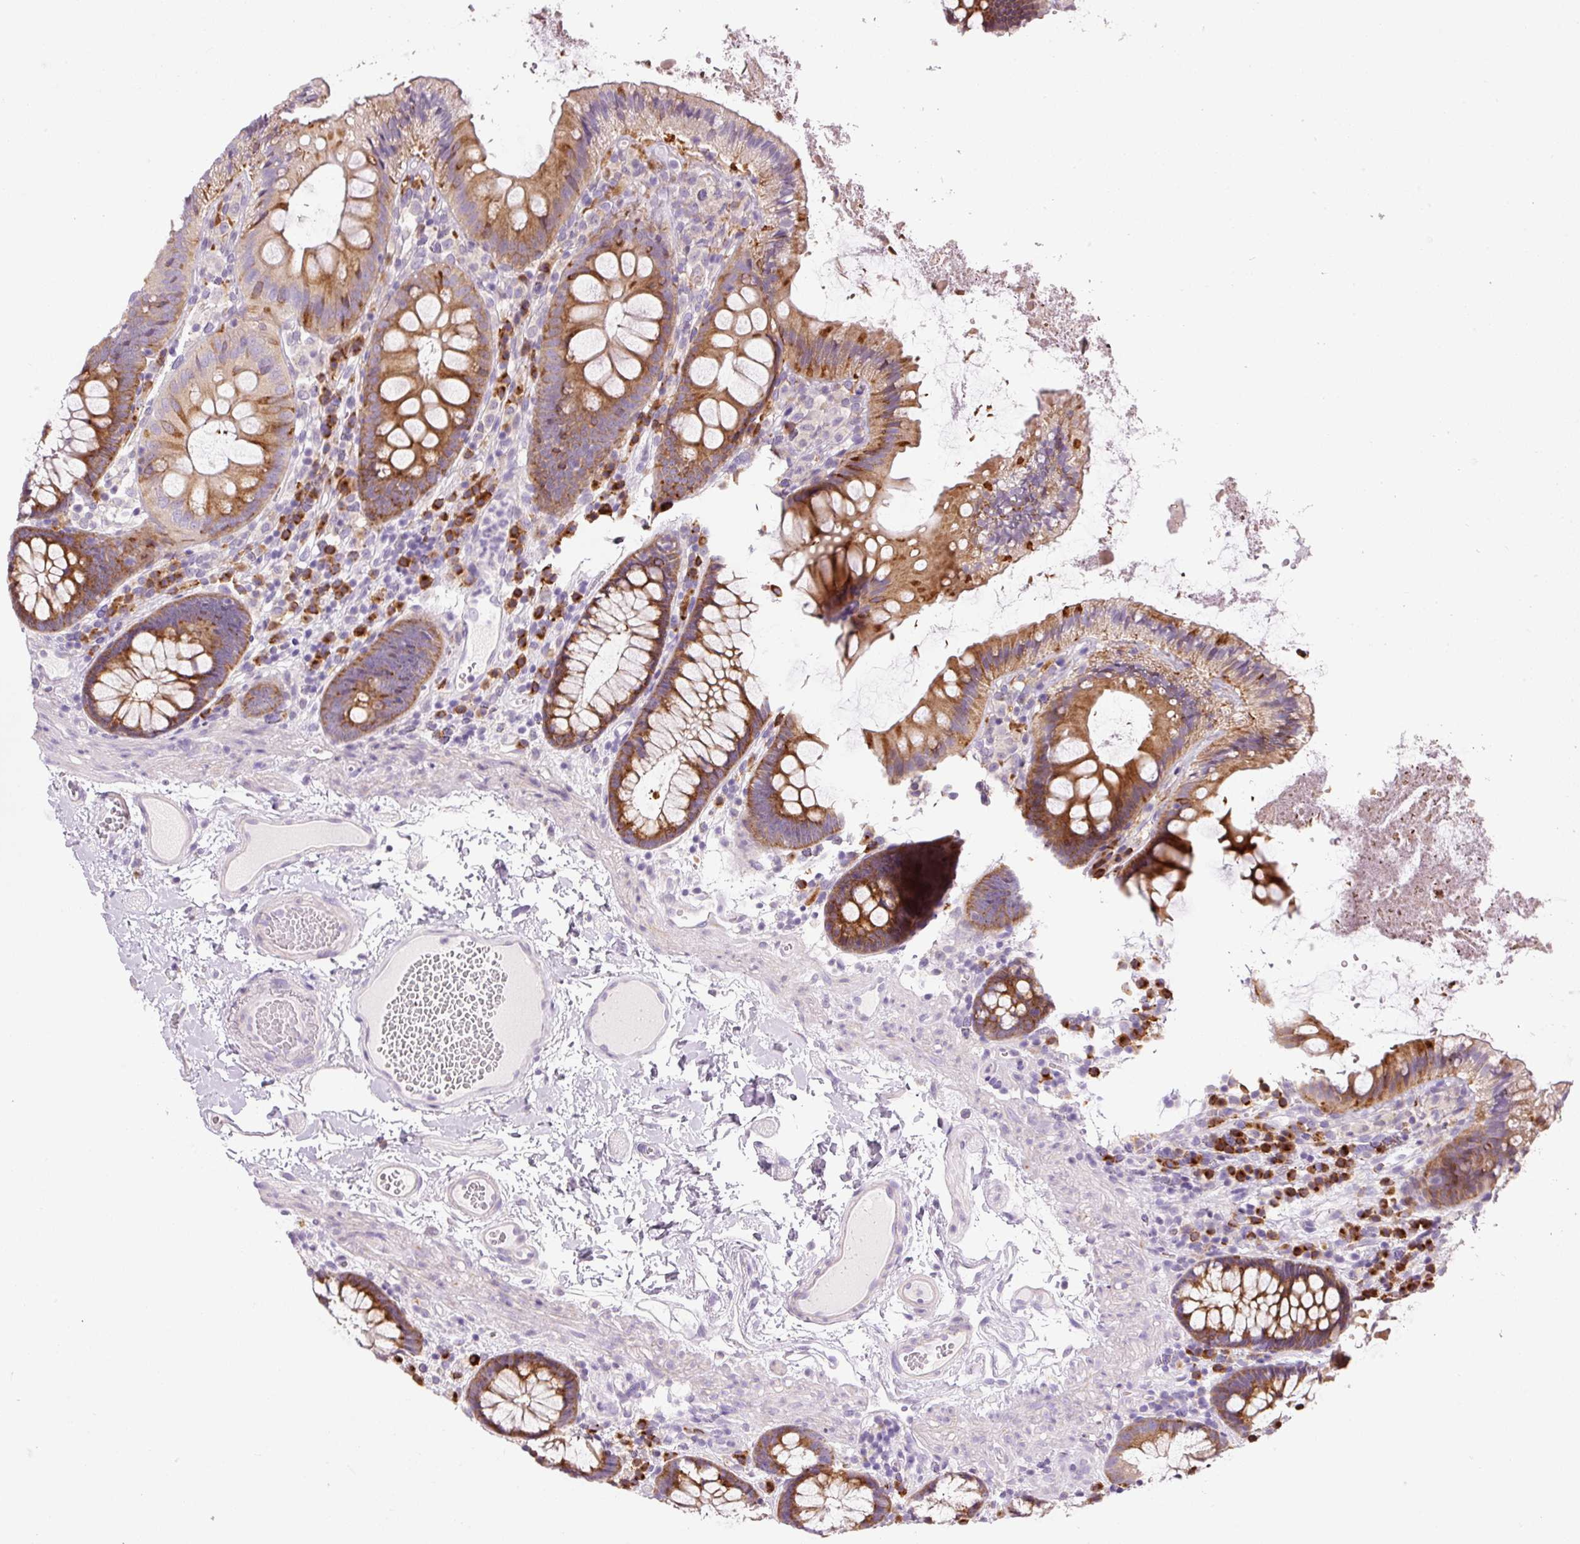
{"staining": {"intensity": "negative", "quantity": "none", "location": "none"}, "tissue": "colon", "cell_type": "Endothelial cells", "image_type": "normal", "snomed": [{"axis": "morphology", "description": "Normal tissue, NOS"}, {"axis": "topography", "description": "Colon"}], "caption": "The IHC micrograph has no significant positivity in endothelial cells of colon. (DAB (3,3'-diaminobenzidine) immunohistochemistry with hematoxylin counter stain).", "gene": "HAX1", "patient": {"sex": "male", "age": 84}}